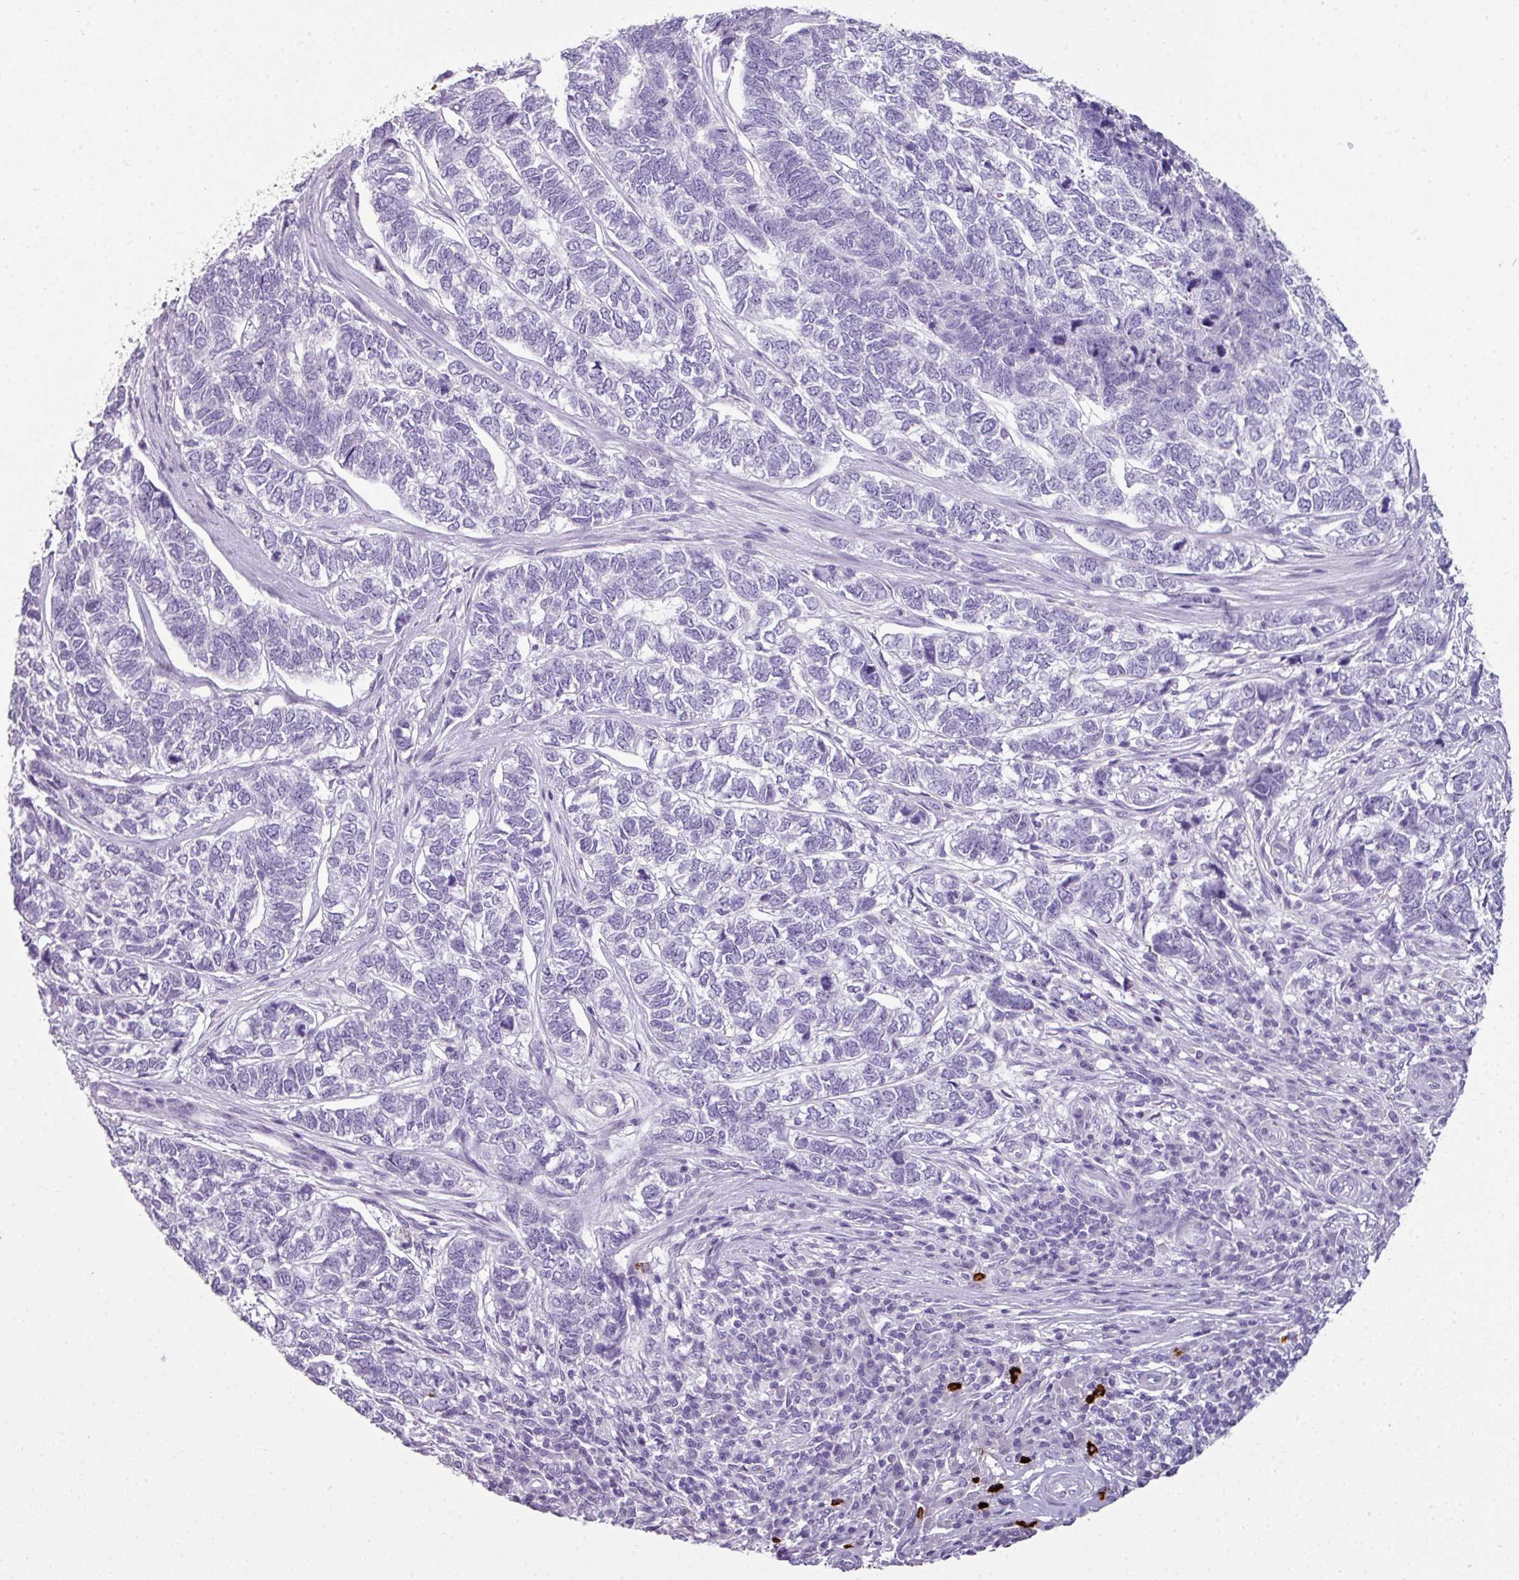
{"staining": {"intensity": "negative", "quantity": "none", "location": "none"}, "tissue": "skin cancer", "cell_type": "Tumor cells", "image_type": "cancer", "snomed": [{"axis": "morphology", "description": "Basal cell carcinoma"}, {"axis": "topography", "description": "Skin"}], "caption": "DAB (3,3'-diaminobenzidine) immunohistochemical staining of human skin cancer (basal cell carcinoma) shows no significant staining in tumor cells.", "gene": "CTSG", "patient": {"sex": "female", "age": 65}}